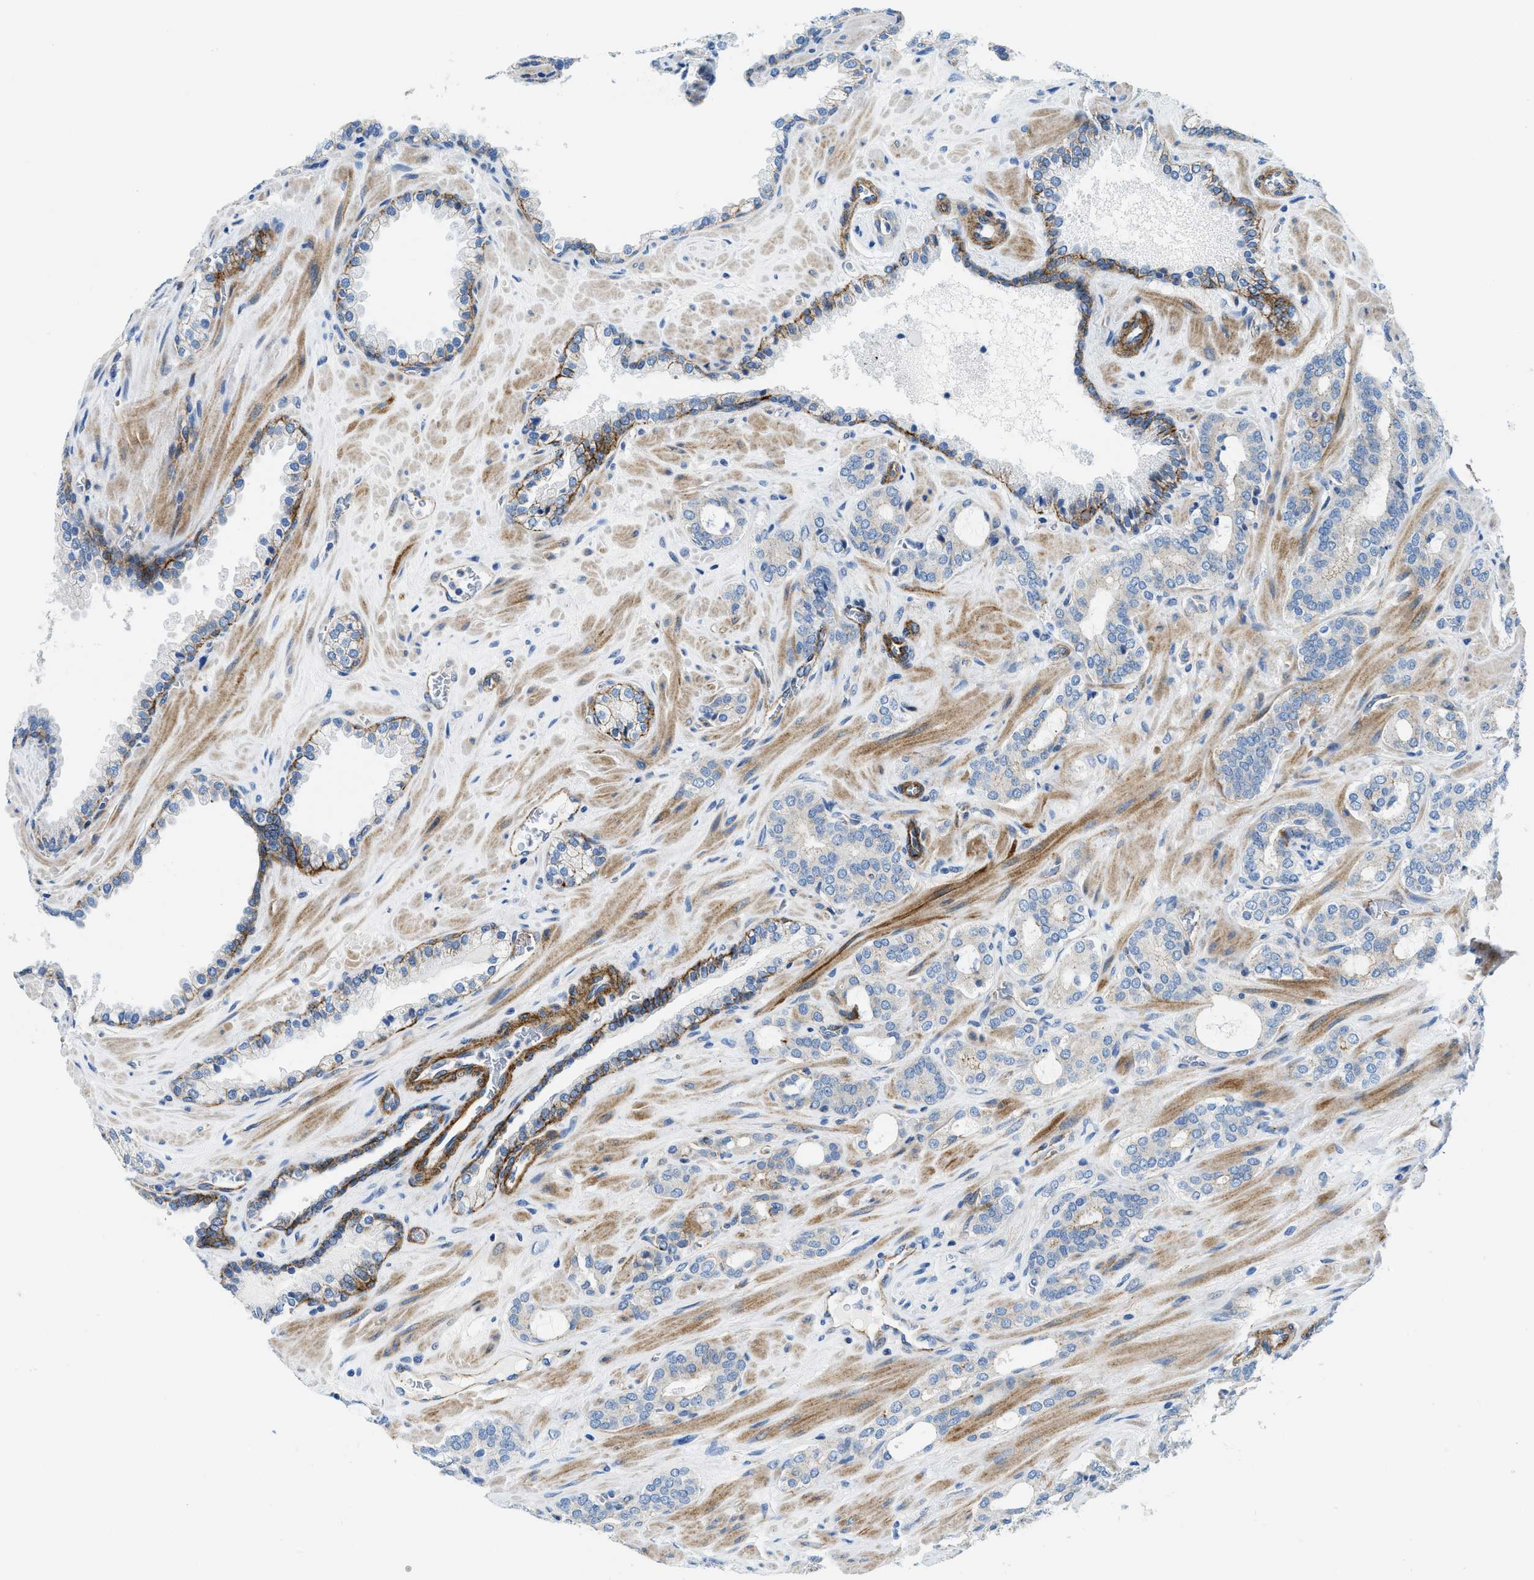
{"staining": {"intensity": "negative", "quantity": "none", "location": "none"}, "tissue": "prostate cancer", "cell_type": "Tumor cells", "image_type": "cancer", "snomed": [{"axis": "morphology", "description": "Adenocarcinoma, Low grade"}, {"axis": "topography", "description": "Prostate"}], "caption": "Immunohistochemical staining of human prostate cancer displays no significant positivity in tumor cells.", "gene": "CUTA", "patient": {"sex": "male", "age": 63}}